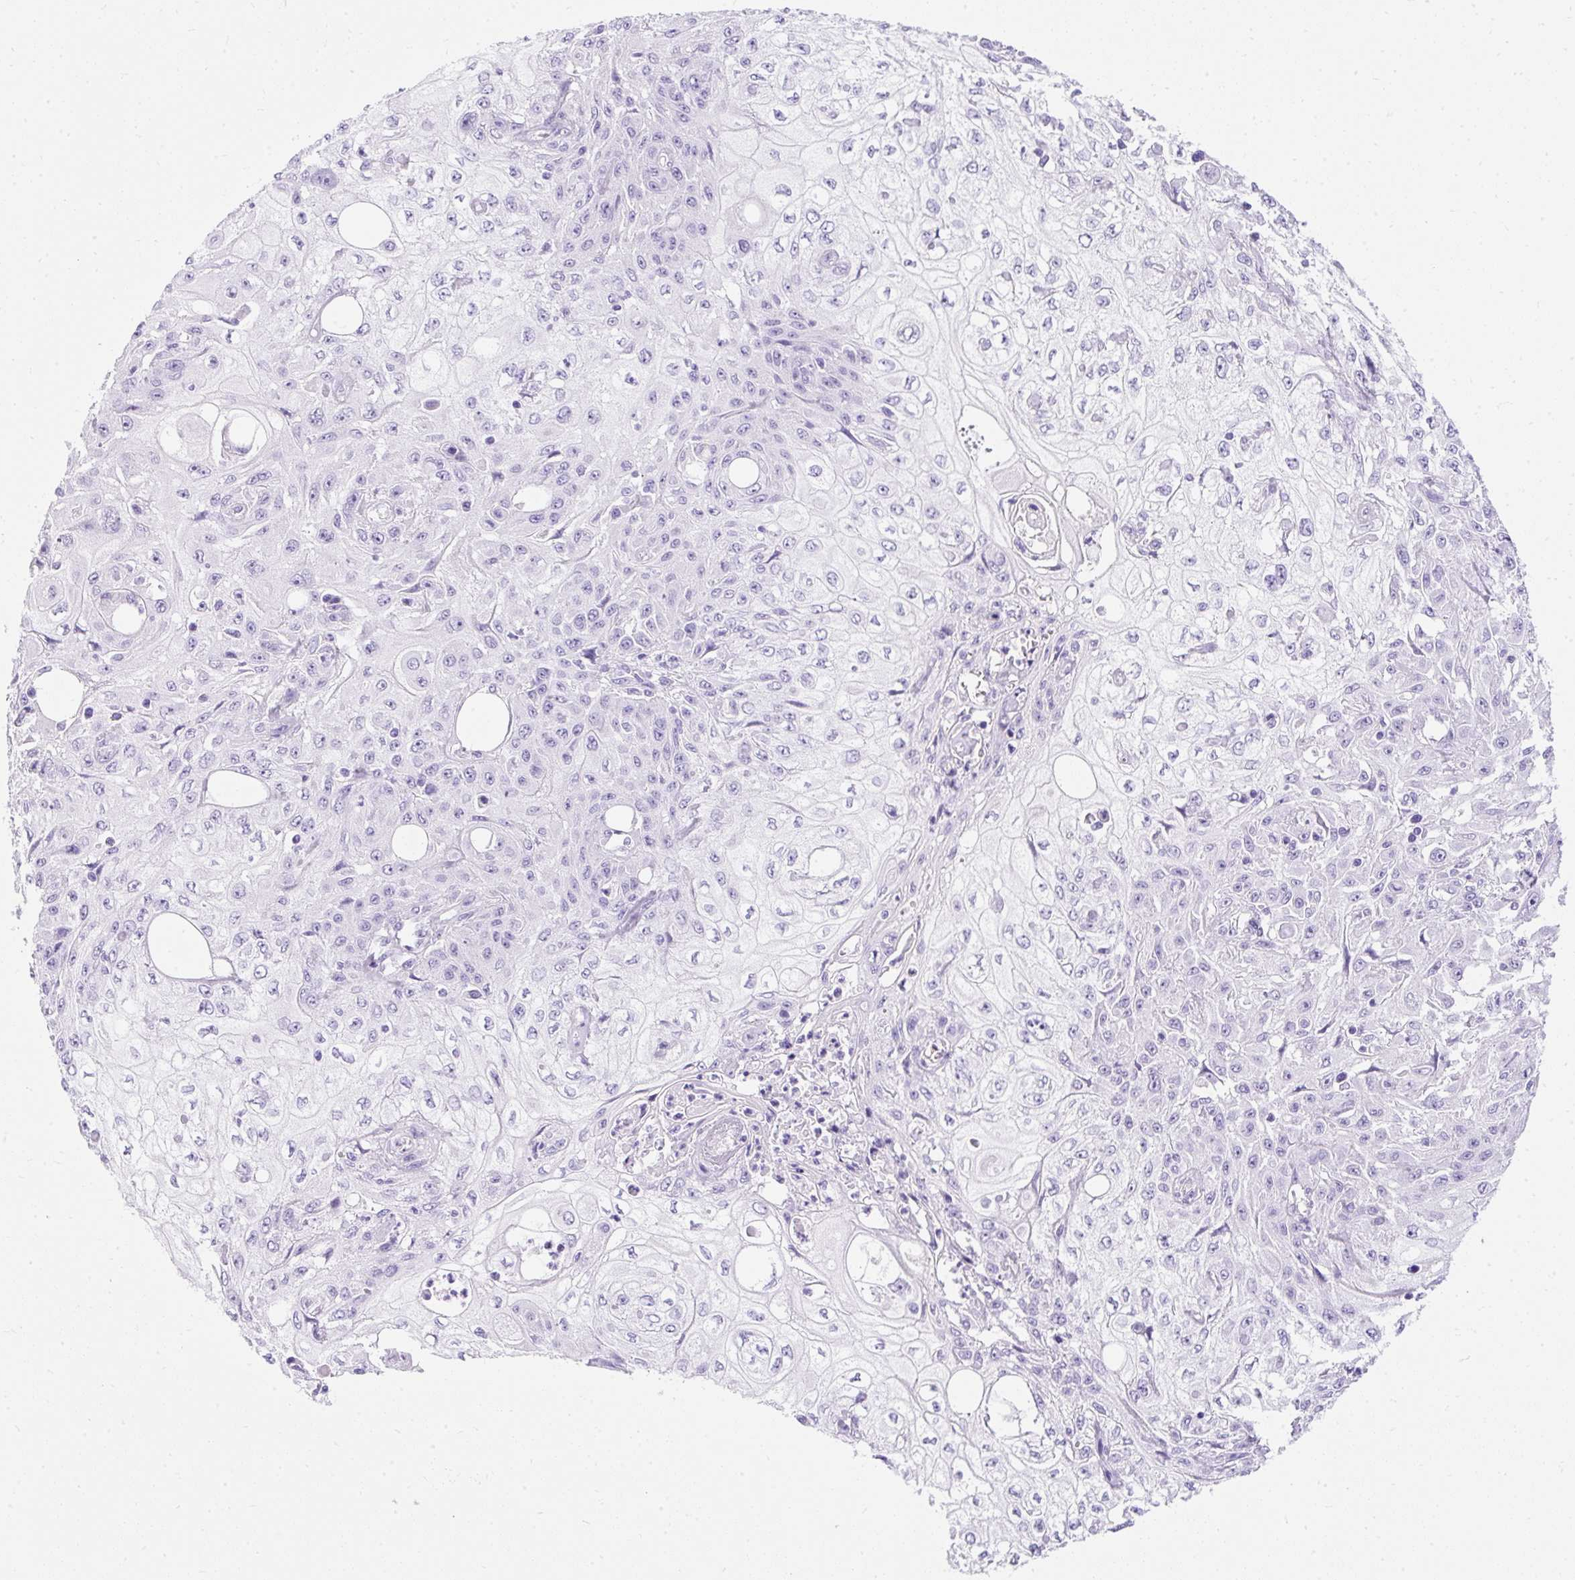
{"staining": {"intensity": "negative", "quantity": "none", "location": "none"}, "tissue": "skin cancer", "cell_type": "Tumor cells", "image_type": "cancer", "snomed": [{"axis": "morphology", "description": "Squamous cell carcinoma, NOS"}, {"axis": "morphology", "description": "Squamous cell carcinoma, metastatic, NOS"}, {"axis": "topography", "description": "Skin"}, {"axis": "topography", "description": "Lymph node"}], "caption": "The micrograph demonstrates no staining of tumor cells in skin cancer.", "gene": "PVALB", "patient": {"sex": "male", "age": 75}}